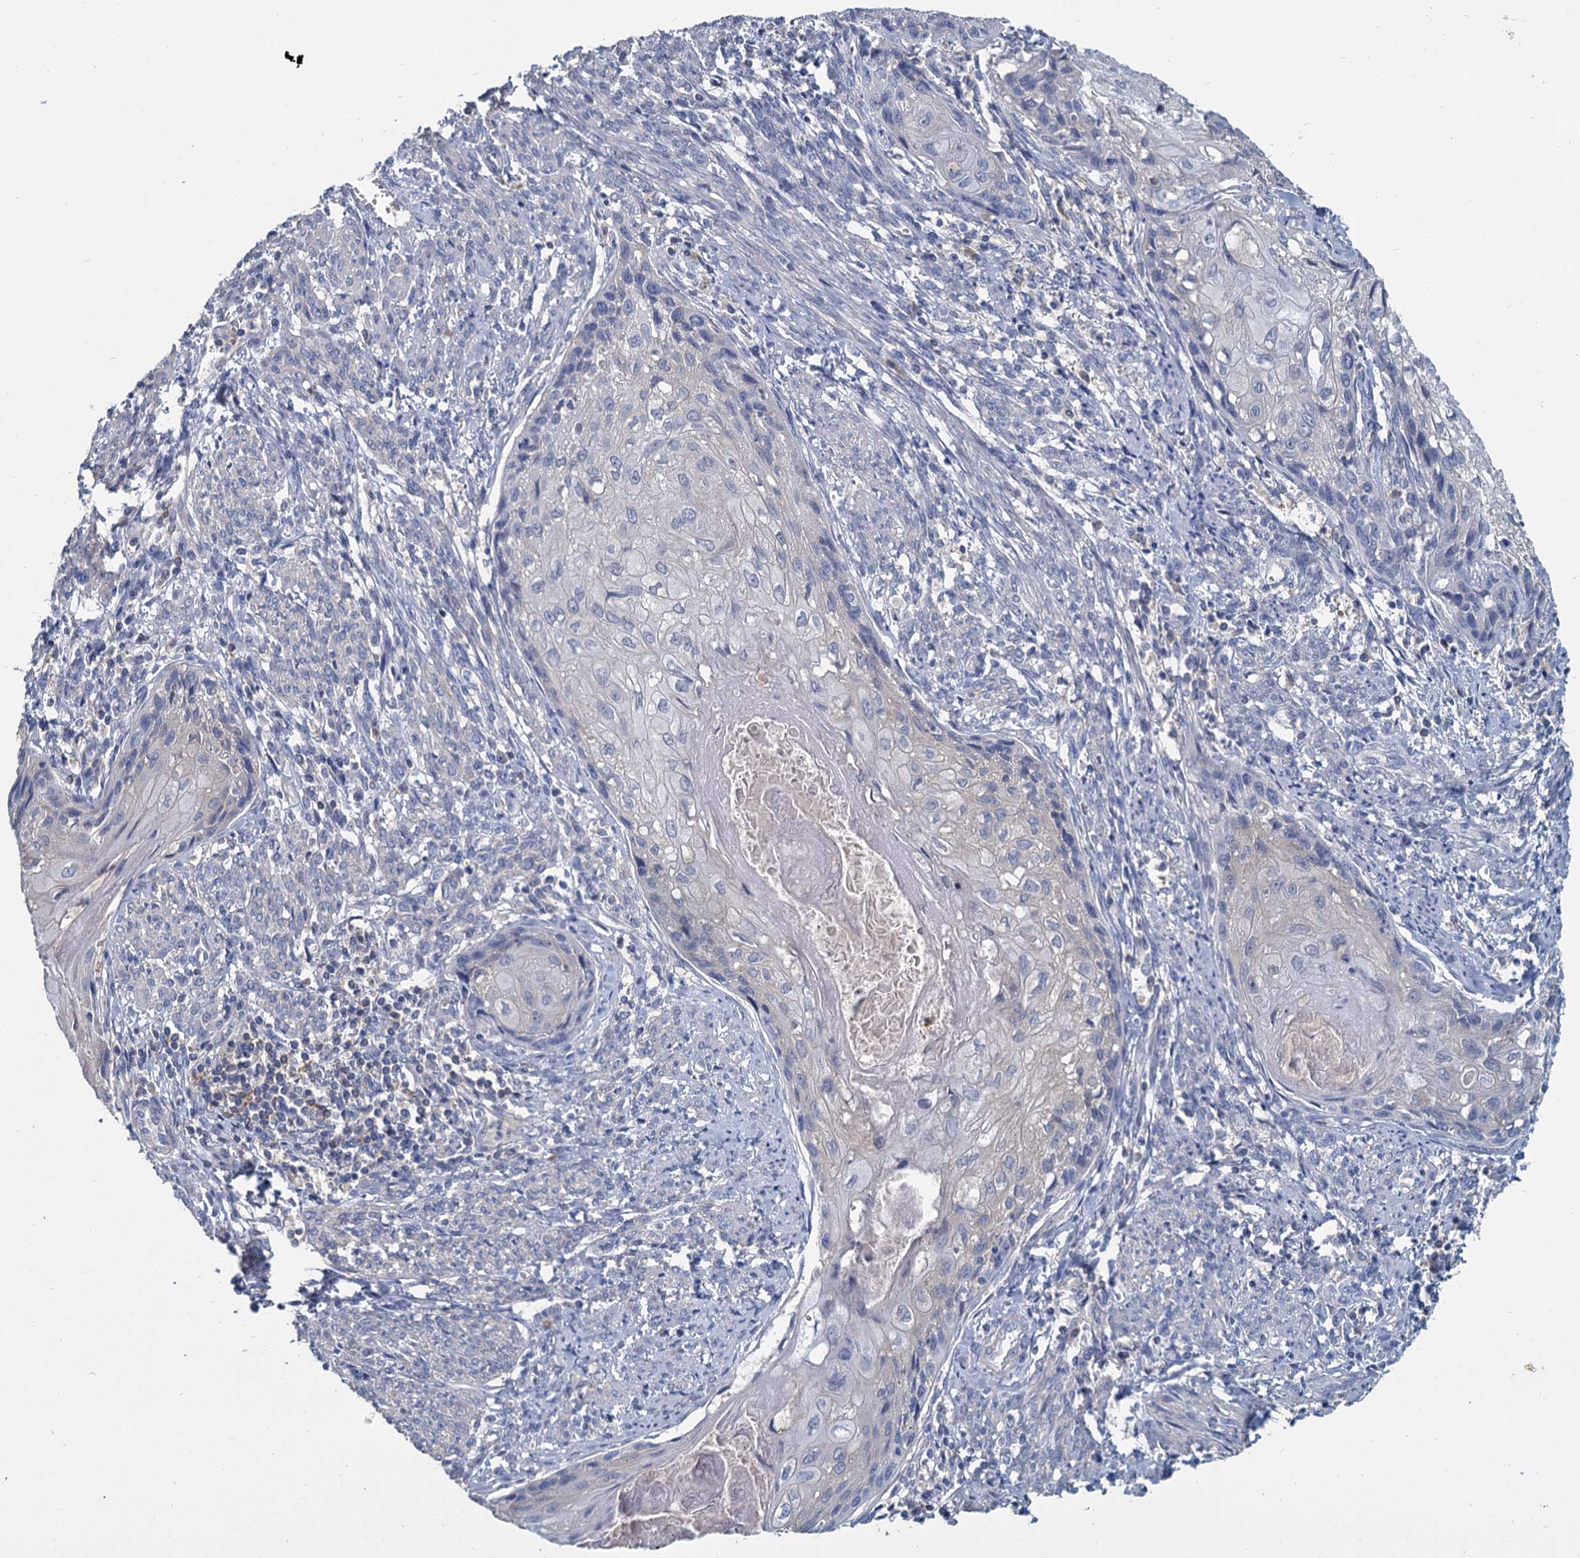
{"staining": {"intensity": "negative", "quantity": "none", "location": "none"}, "tissue": "cervical cancer", "cell_type": "Tumor cells", "image_type": "cancer", "snomed": [{"axis": "morphology", "description": "Squamous cell carcinoma, NOS"}, {"axis": "topography", "description": "Cervix"}], "caption": "Human cervical cancer stained for a protein using IHC reveals no expression in tumor cells.", "gene": "ACSM3", "patient": {"sex": "female", "age": 67}}